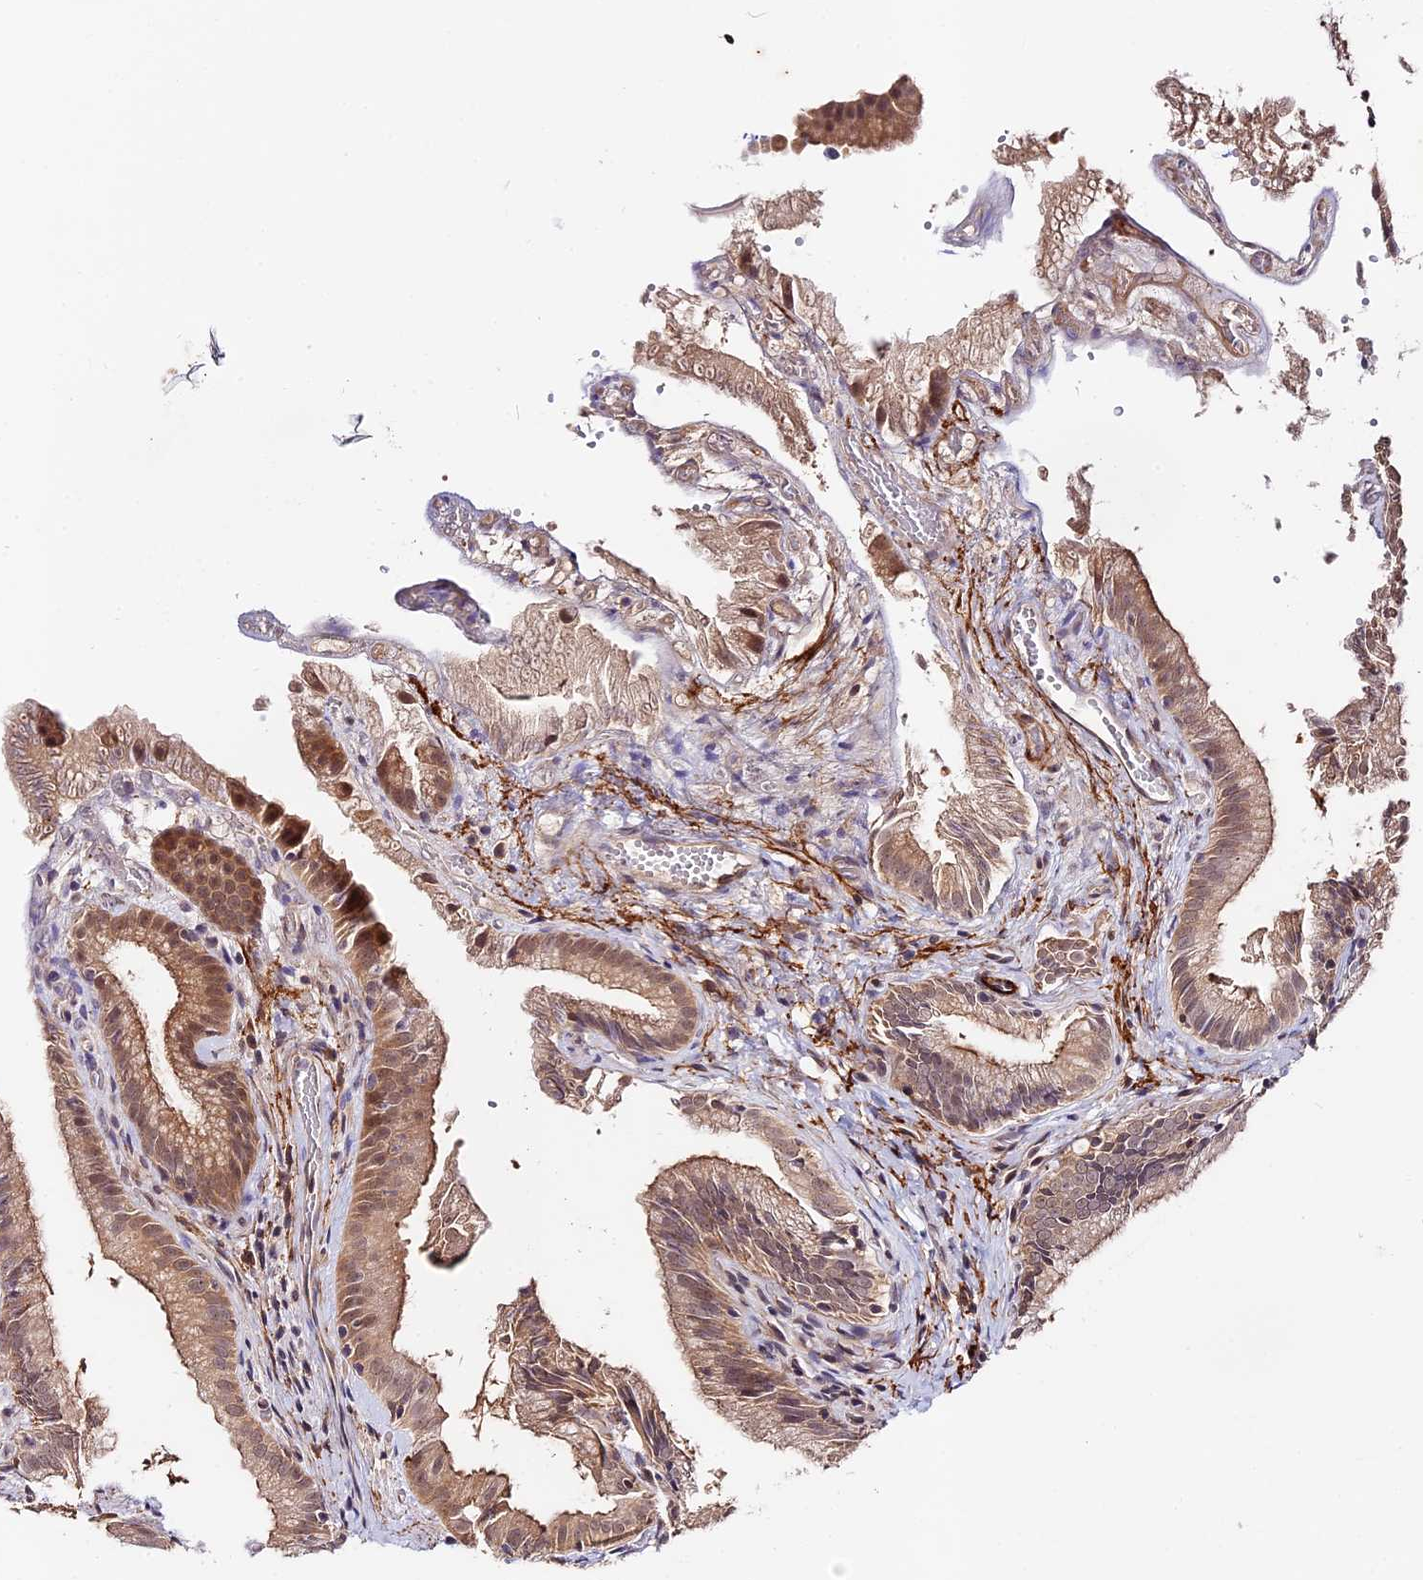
{"staining": {"intensity": "moderate", "quantity": "25%-75%", "location": "cytoplasmic/membranous,nuclear"}, "tissue": "gallbladder", "cell_type": "Glandular cells", "image_type": "normal", "snomed": [{"axis": "morphology", "description": "Normal tissue, NOS"}, {"axis": "topography", "description": "Gallbladder"}], "caption": "Approximately 25%-75% of glandular cells in benign human gallbladder reveal moderate cytoplasmic/membranous,nuclear protein staining as visualized by brown immunohistochemical staining.", "gene": "IMPACT", "patient": {"sex": "female", "age": 30}}